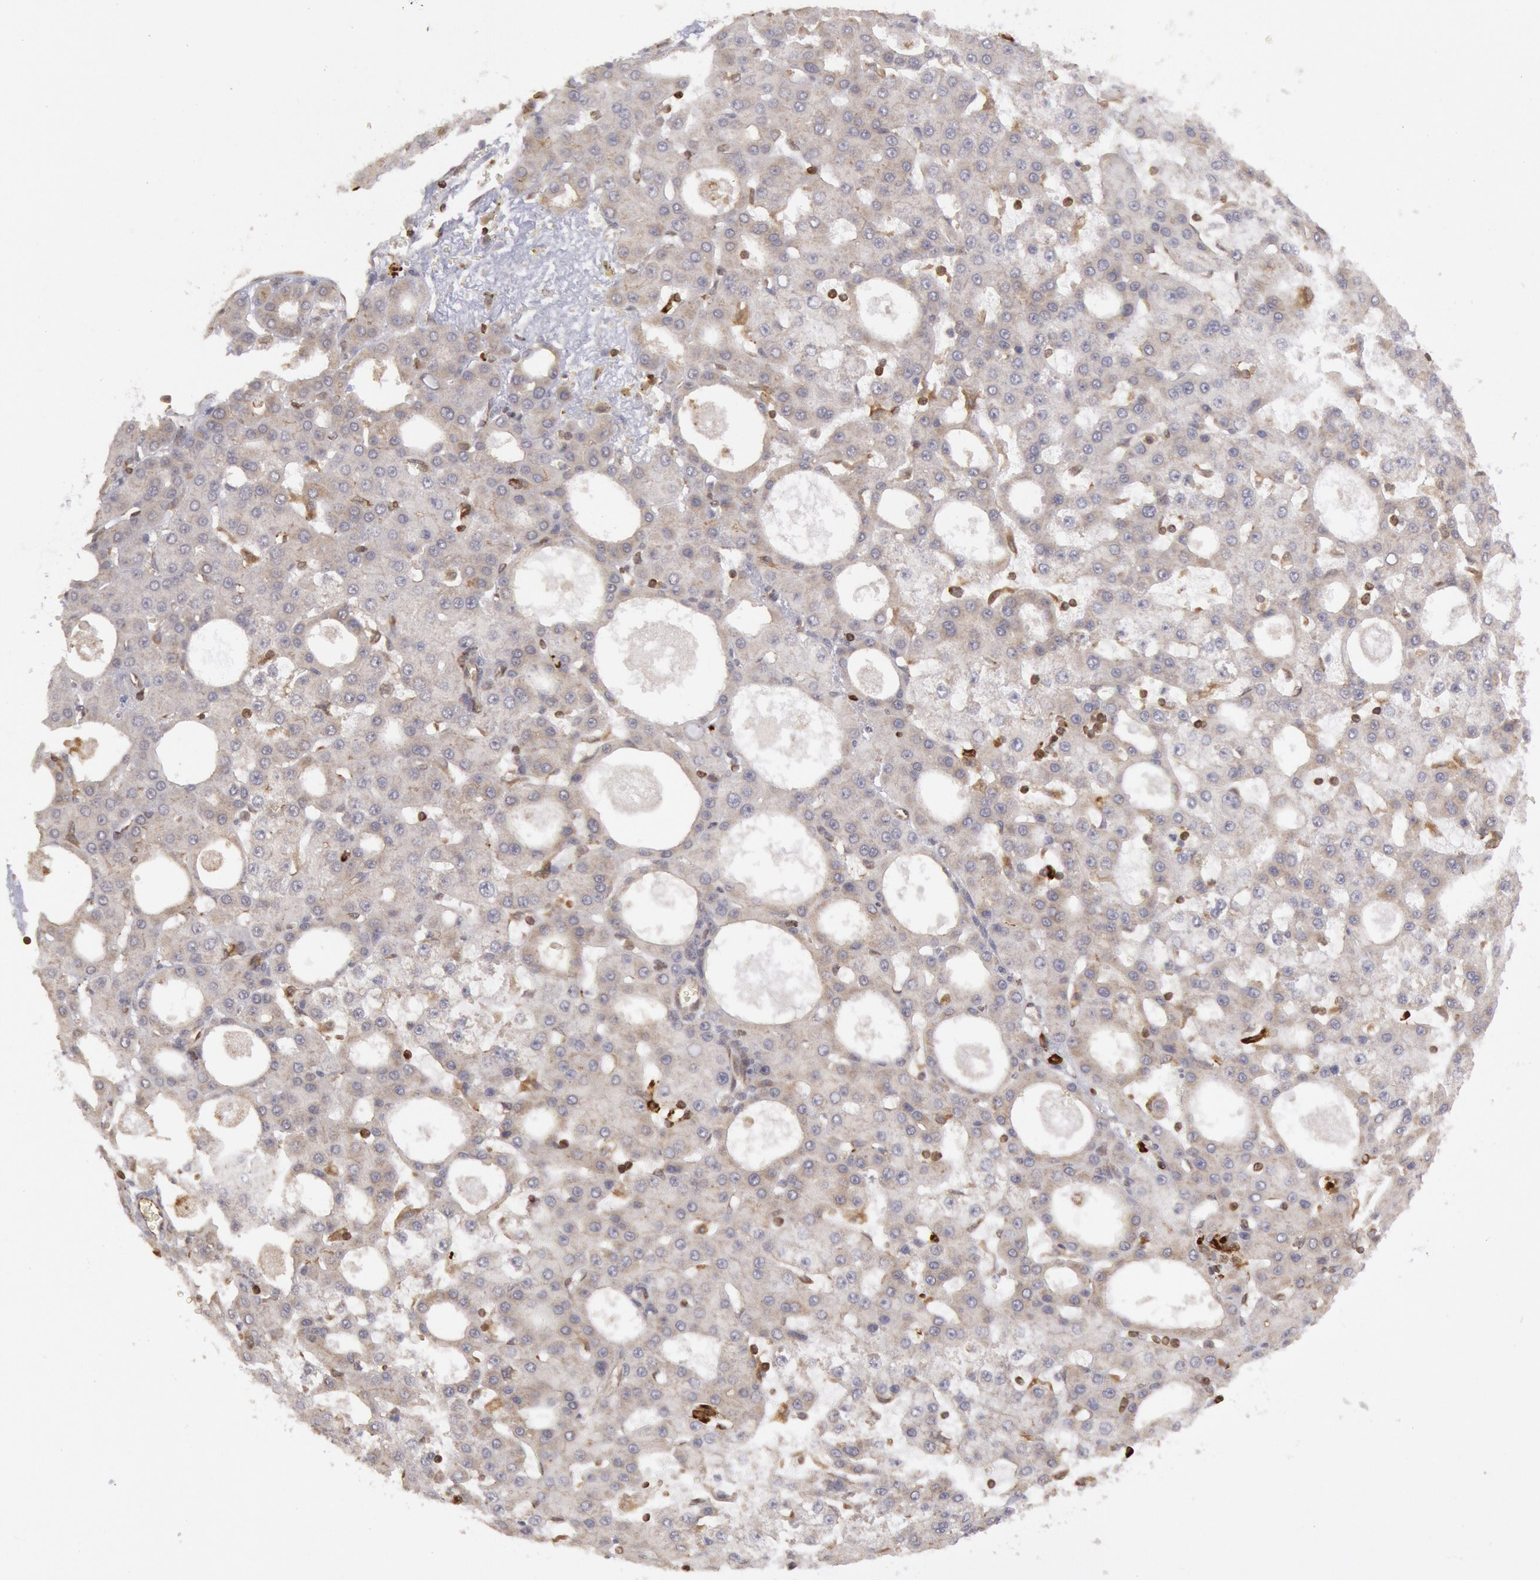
{"staining": {"intensity": "negative", "quantity": "none", "location": "none"}, "tissue": "liver cancer", "cell_type": "Tumor cells", "image_type": "cancer", "snomed": [{"axis": "morphology", "description": "Carcinoma, Hepatocellular, NOS"}, {"axis": "topography", "description": "Liver"}], "caption": "DAB immunohistochemical staining of human liver cancer (hepatocellular carcinoma) demonstrates no significant expression in tumor cells. (DAB (3,3'-diaminobenzidine) immunohistochemistry (IHC), high magnification).", "gene": "TAP2", "patient": {"sex": "male", "age": 47}}